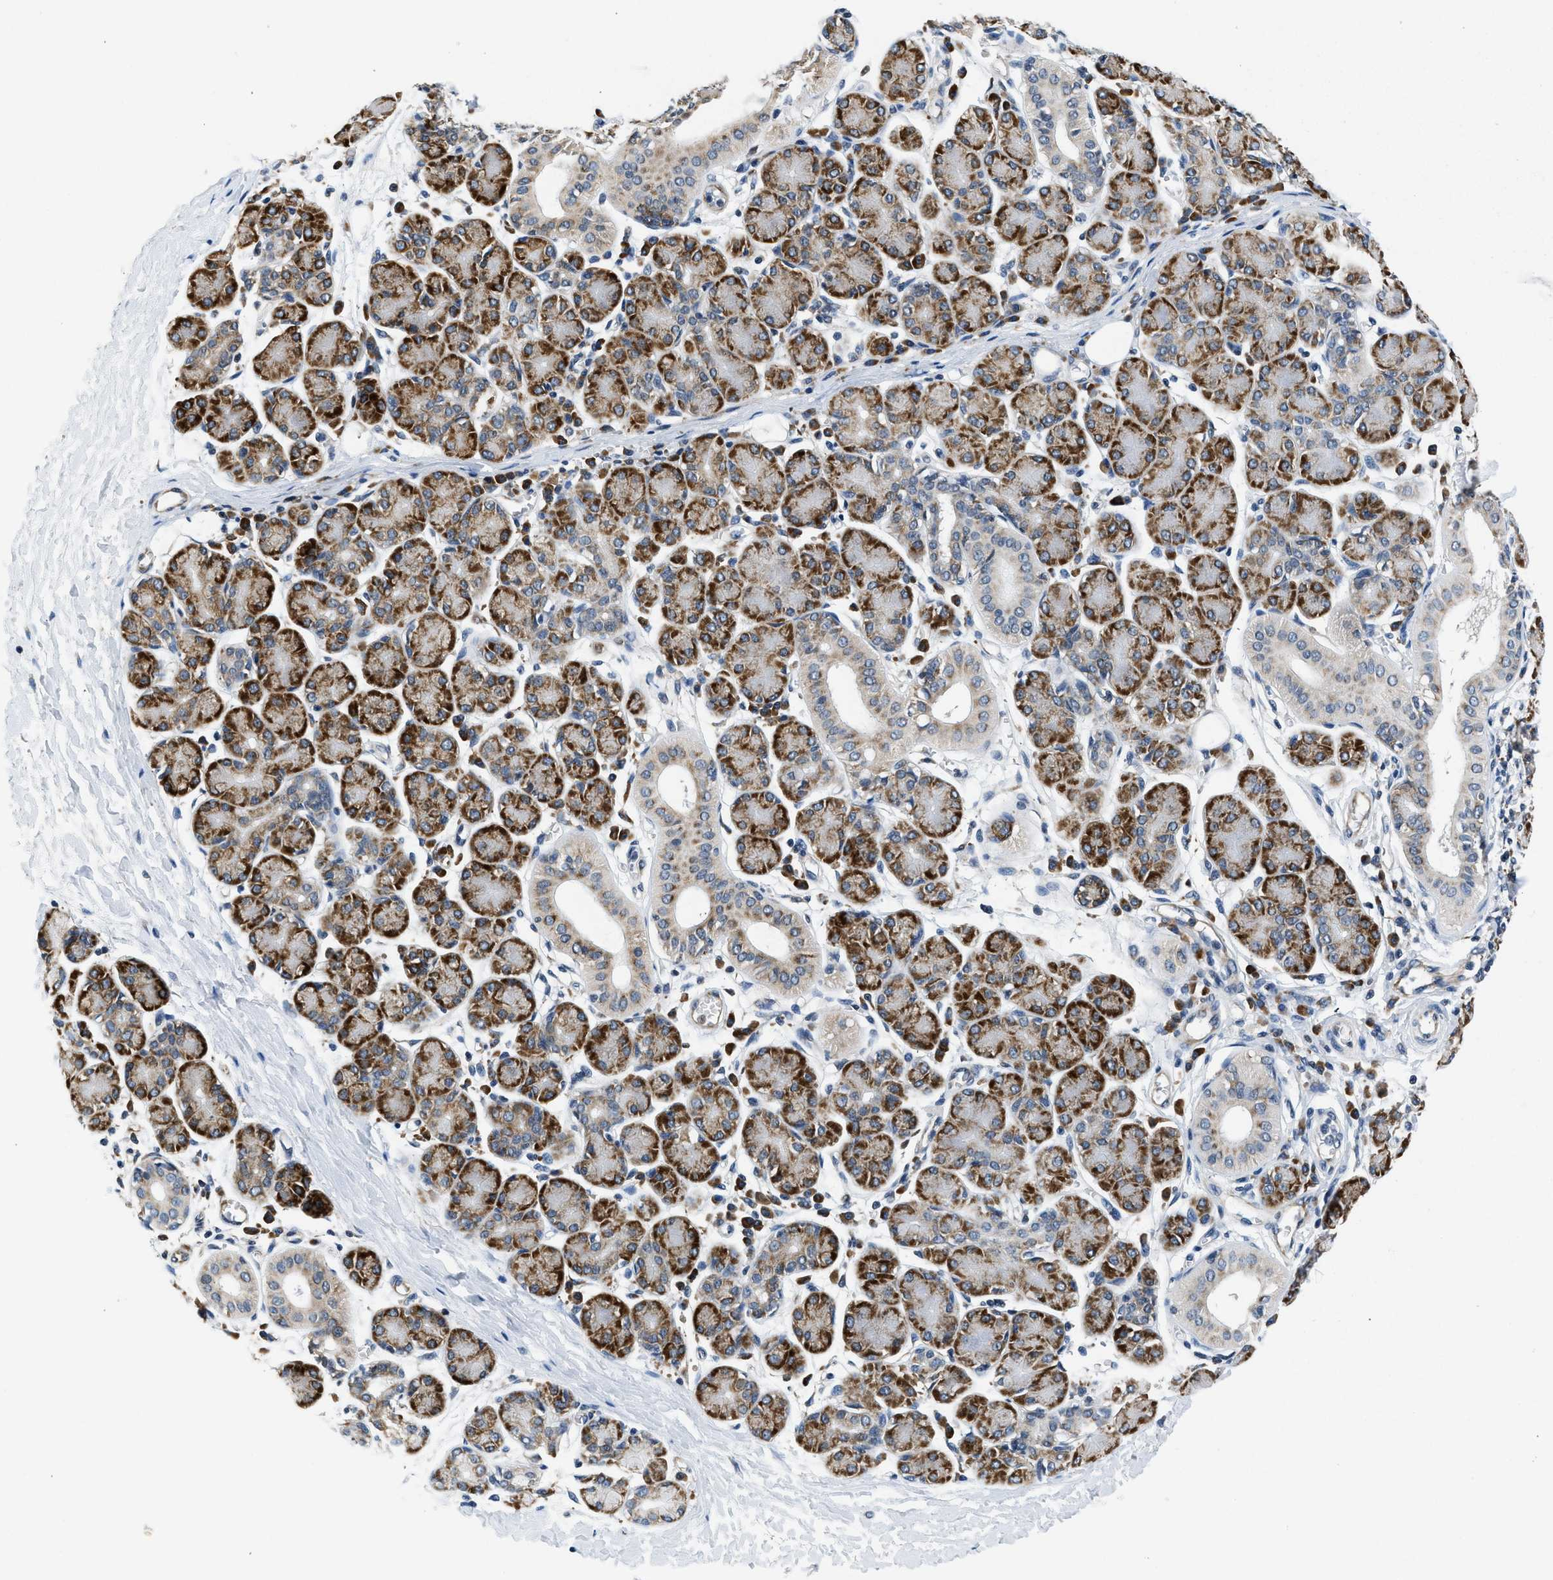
{"staining": {"intensity": "strong", "quantity": "25%-75%", "location": "cytoplasmic/membranous"}, "tissue": "salivary gland", "cell_type": "Glandular cells", "image_type": "normal", "snomed": [{"axis": "morphology", "description": "Normal tissue, NOS"}, {"axis": "morphology", "description": "Inflammation, NOS"}, {"axis": "topography", "description": "Lymph node"}, {"axis": "topography", "description": "Salivary gland"}], "caption": "Protein expression analysis of normal salivary gland exhibits strong cytoplasmic/membranous positivity in approximately 25%-75% of glandular cells.", "gene": "PA2G4", "patient": {"sex": "male", "age": 3}}